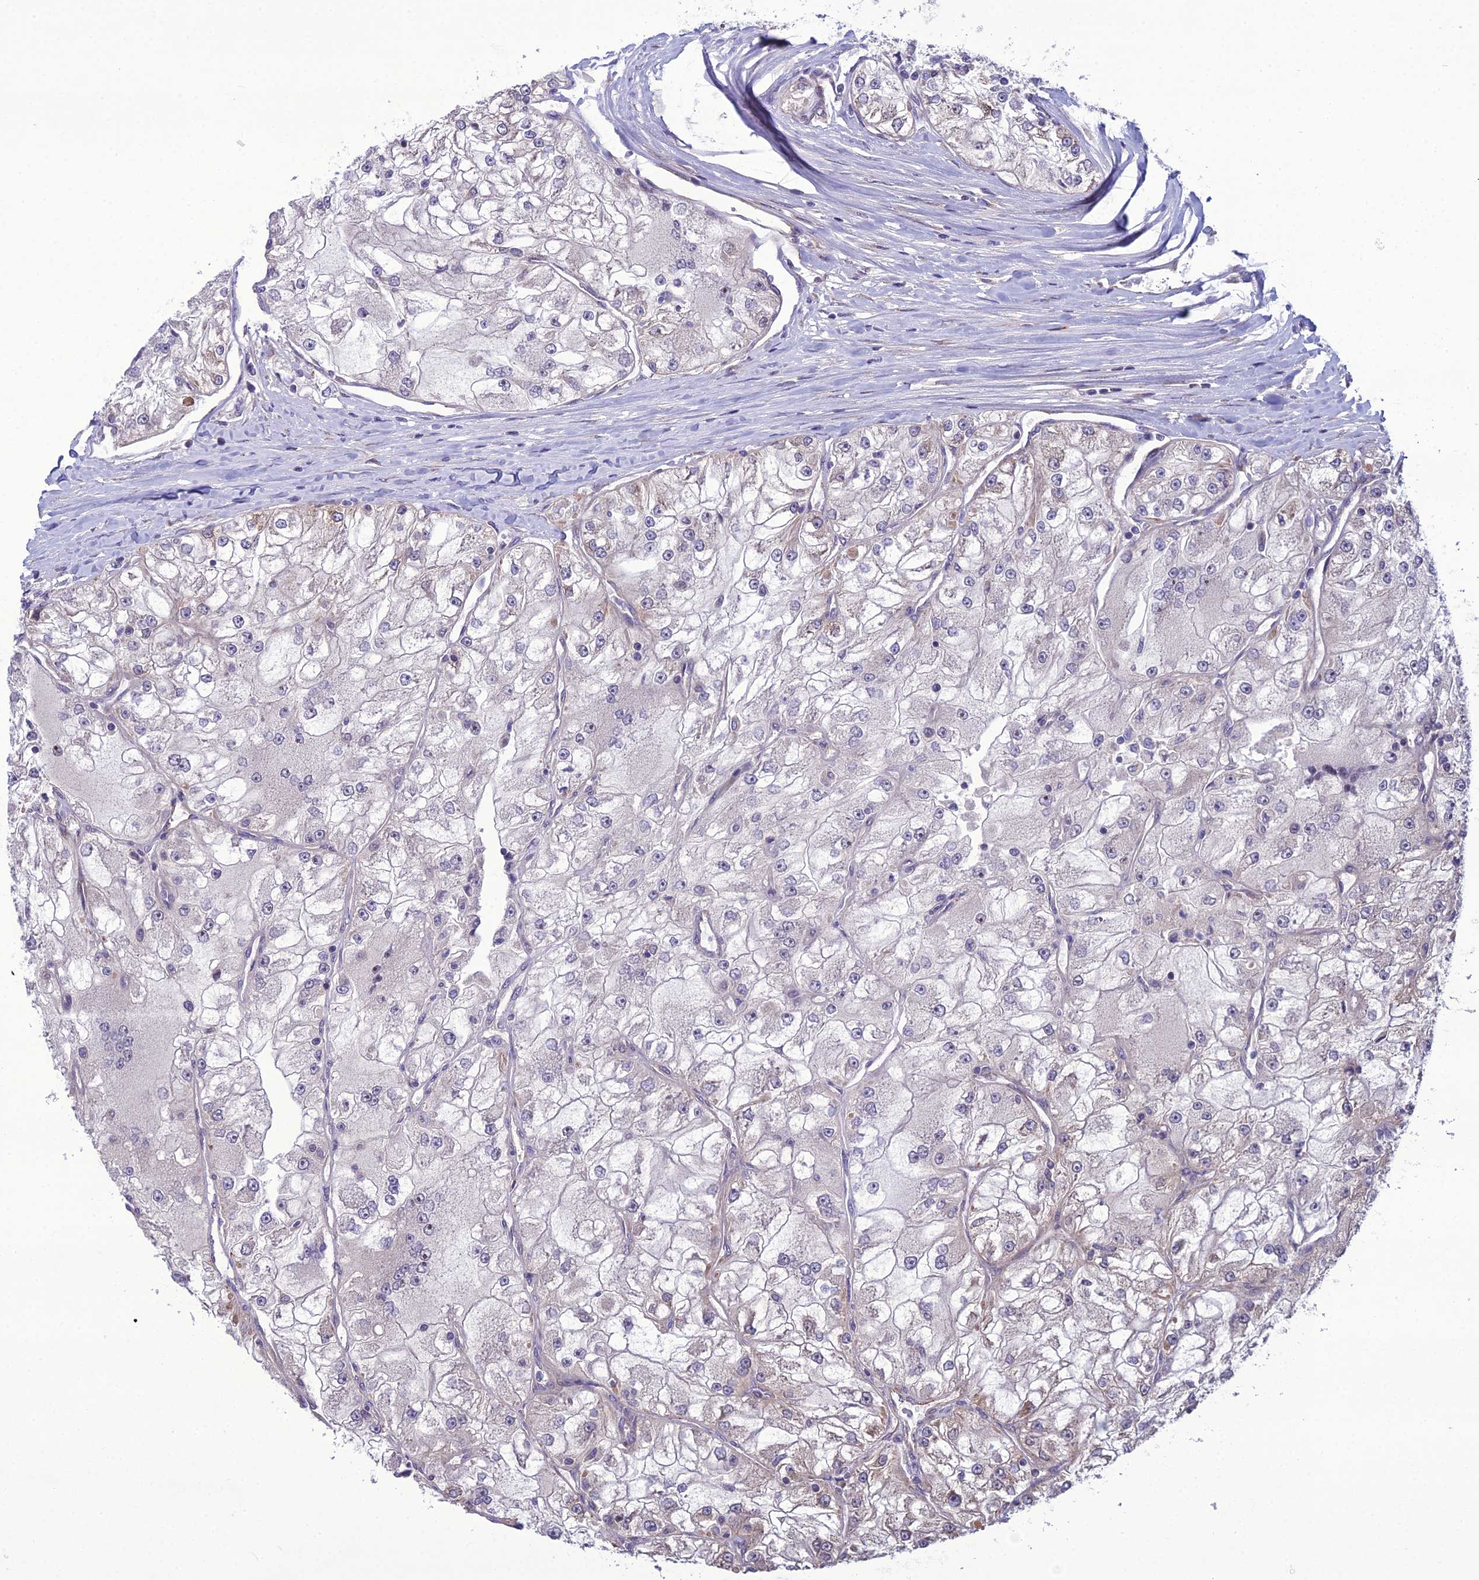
{"staining": {"intensity": "moderate", "quantity": "<25%", "location": "cytoplasmic/membranous"}, "tissue": "renal cancer", "cell_type": "Tumor cells", "image_type": "cancer", "snomed": [{"axis": "morphology", "description": "Adenocarcinoma, NOS"}, {"axis": "topography", "description": "Kidney"}], "caption": "Renal cancer was stained to show a protein in brown. There is low levels of moderate cytoplasmic/membranous positivity in about <25% of tumor cells.", "gene": "NODAL", "patient": {"sex": "female", "age": 72}}